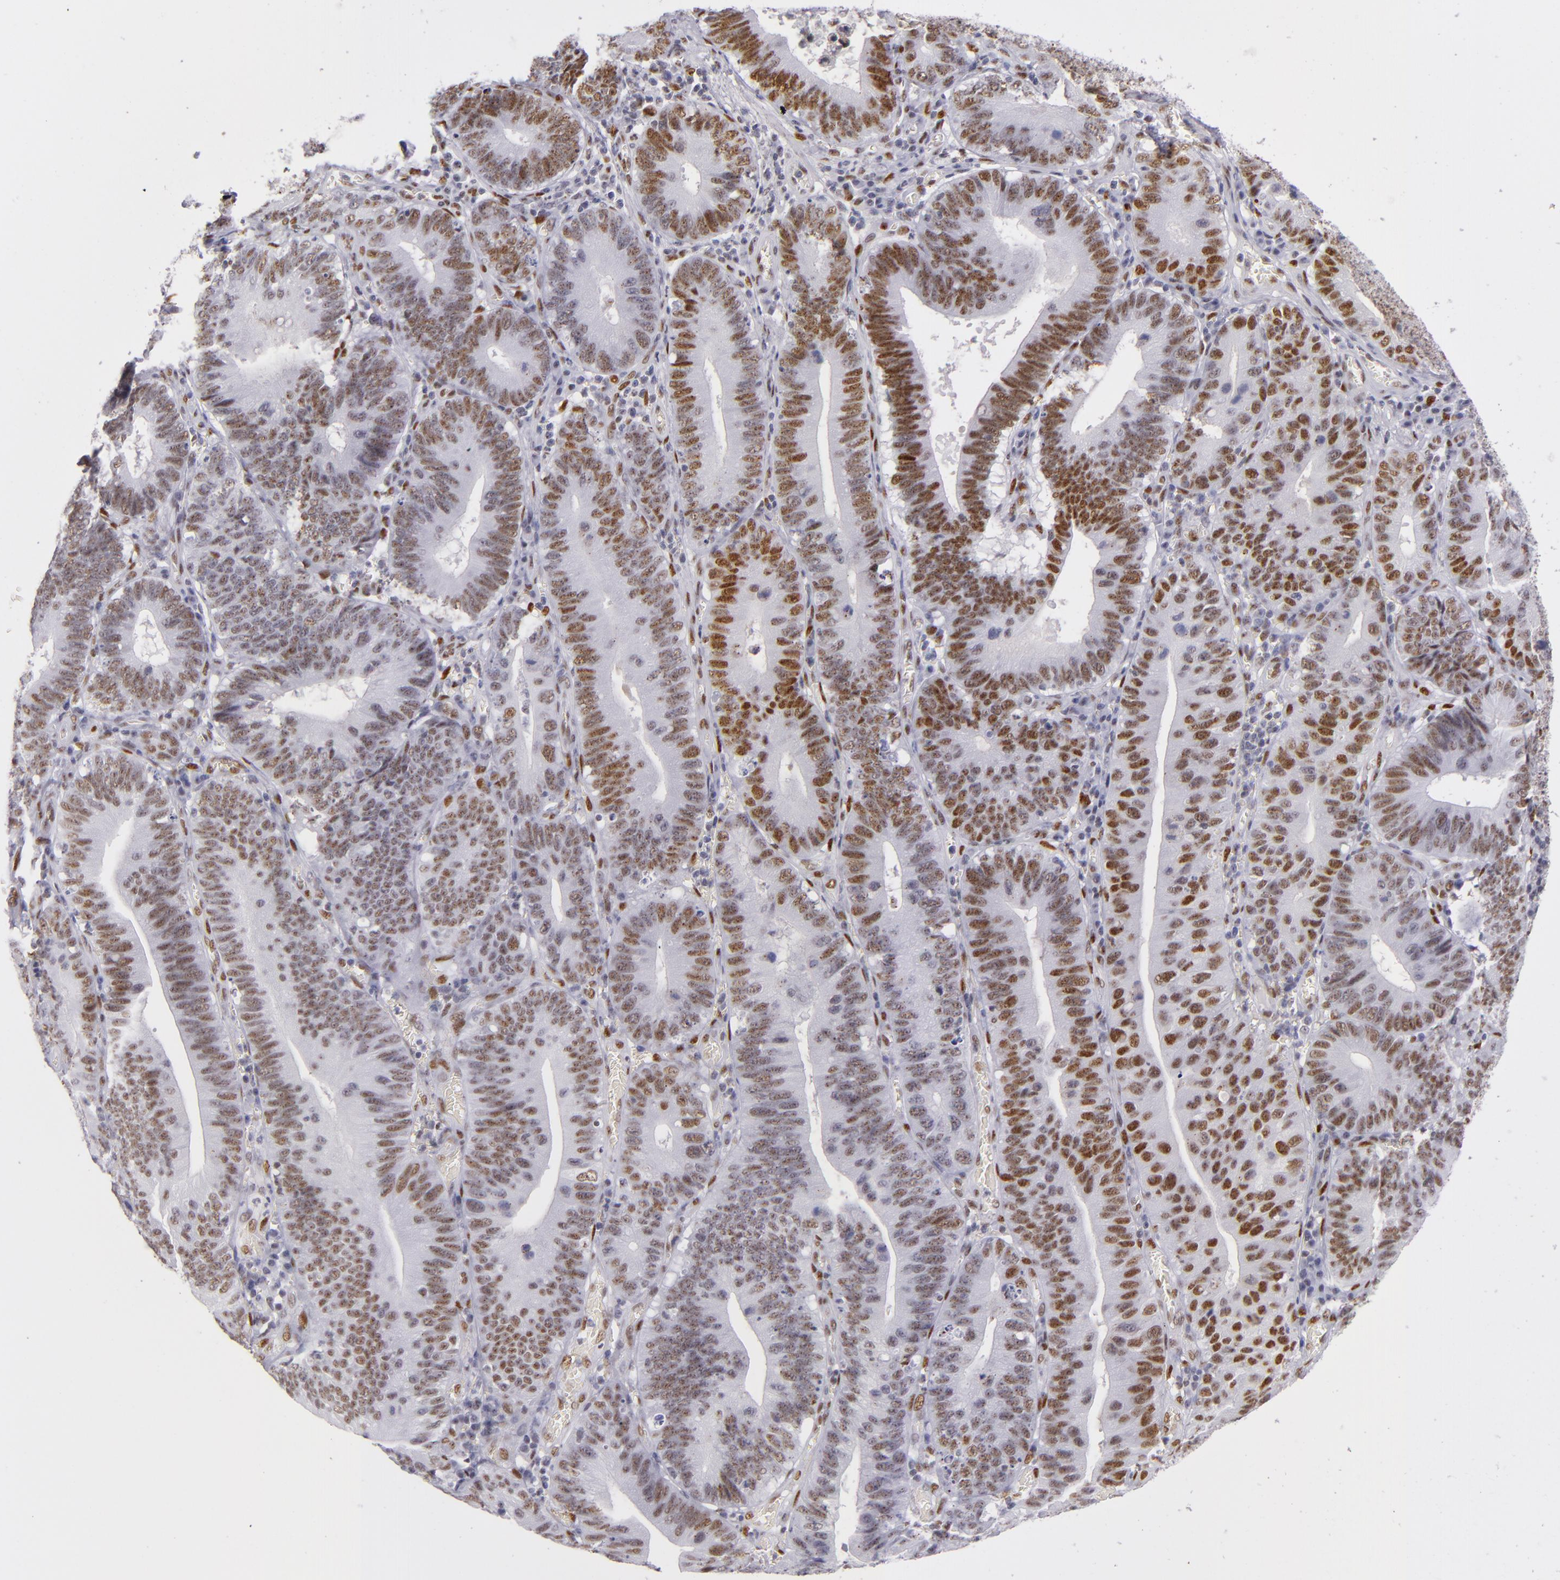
{"staining": {"intensity": "strong", "quantity": "25%-75%", "location": "nuclear"}, "tissue": "stomach cancer", "cell_type": "Tumor cells", "image_type": "cancer", "snomed": [{"axis": "morphology", "description": "Adenocarcinoma, NOS"}, {"axis": "topography", "description": "Stomach"}, {"axis": "topography", "description": "Gastric cardia"}], "caption": "Immunohistochemical staining of stomach cancer demonstrates high levels of strong nuclear positivity in approximately 25%-75% of tumor cells. (Stains: DAB in brown, nuclei in blue, Microscopy: brightfield microscopy at high magnification).", "gene": "TOP3A", "patient": {"sex": "male", "age": 59}}